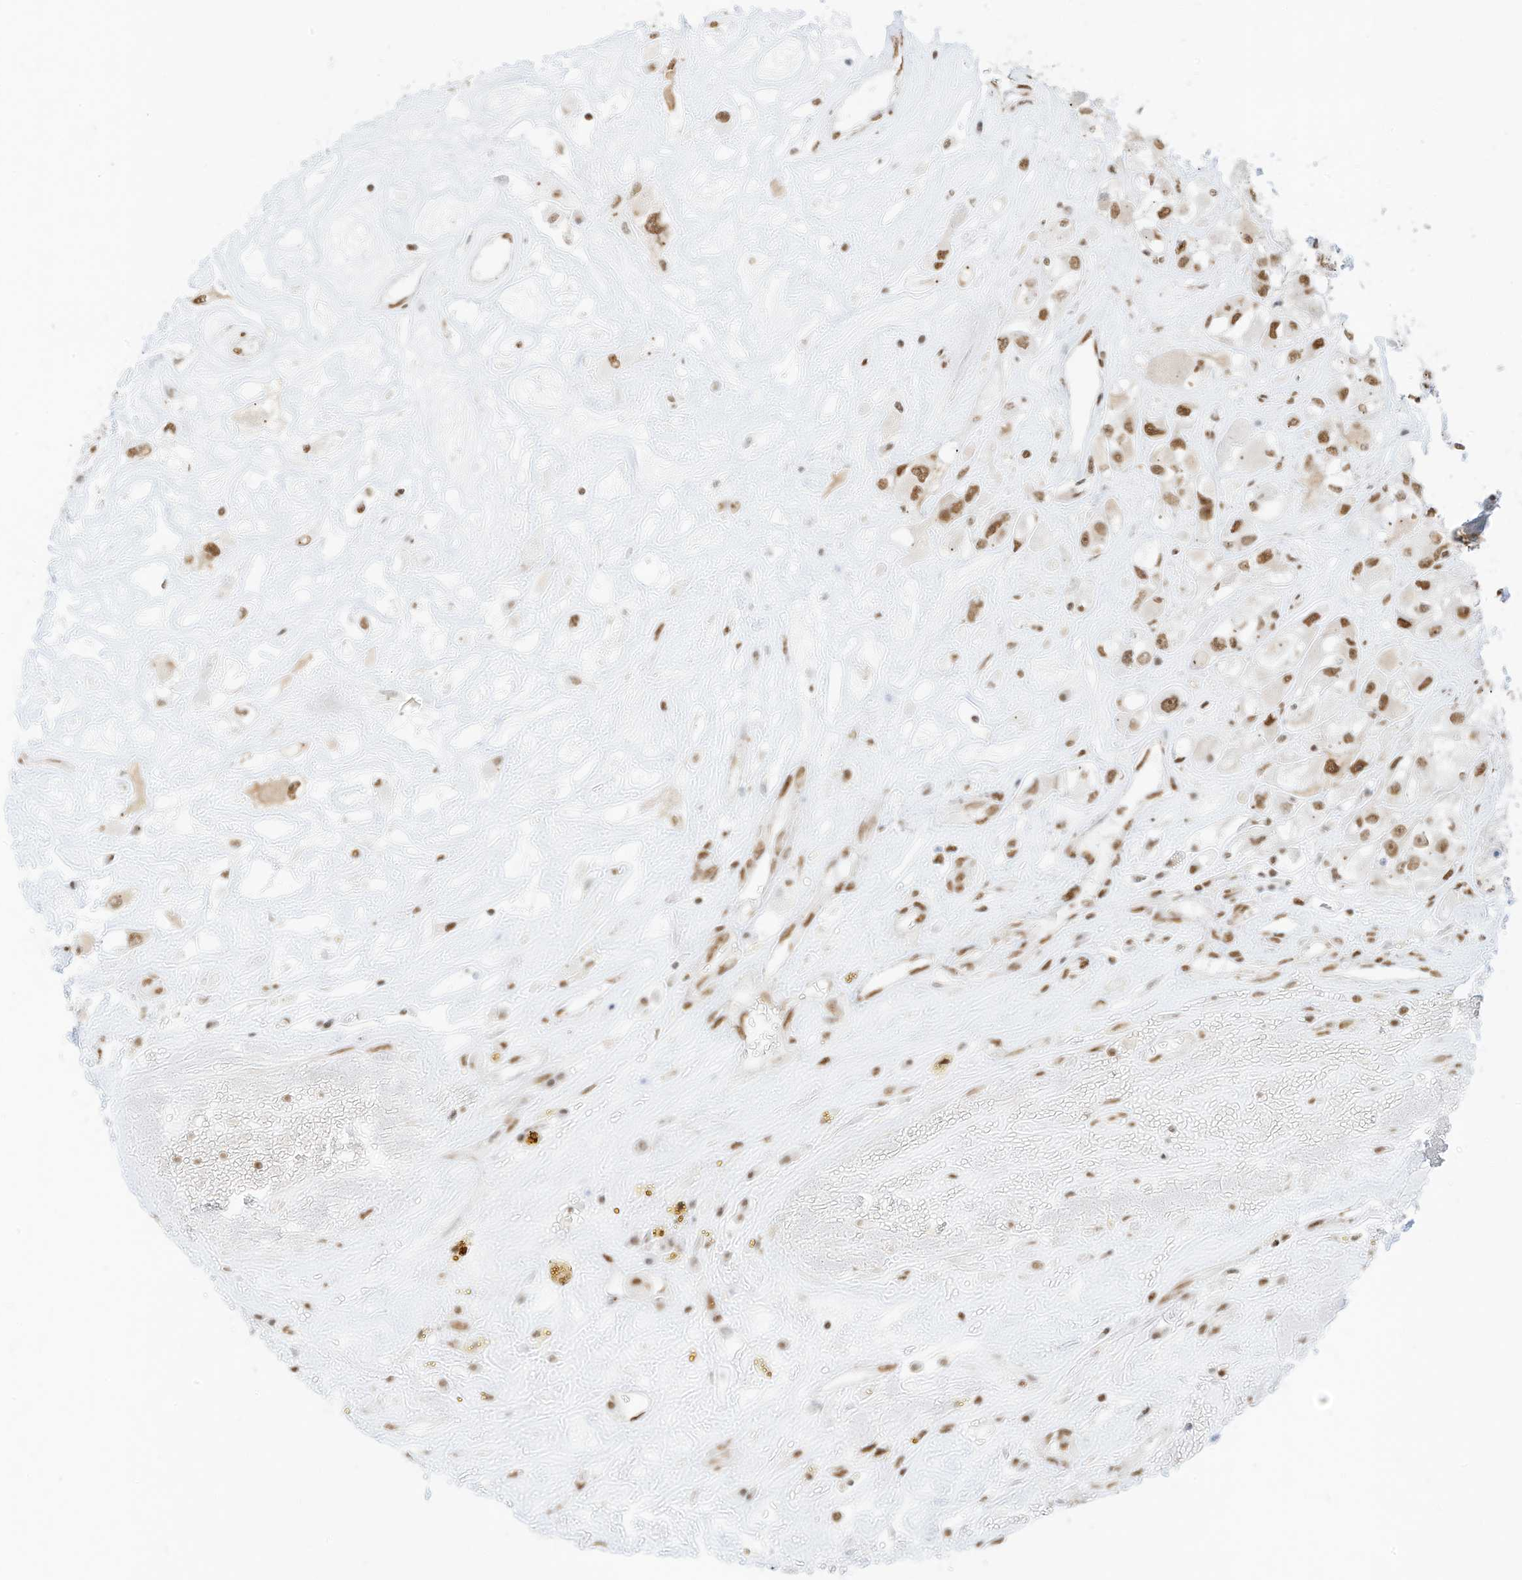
{"staining": {"intensity": "moderate", "quantity": ">75%", "location": "nuclear"}, "tissue": "renal cancer", "cell_type": "Tumor cells", "image_type": "cancer", "snomed": [{"axis": "morphology", "description": "Adenocarcinoma, NOS"}, {"axis": "topography", "description": "Kidney"}], "caption": "A micrograph showing moderate nuclear positivity in approximately >75% of tumor cells in renal cancer (adenocarcinoma), as visualized by brown immunohistochemical staining.", "gene": "SMARCA2", "patient": {"sex": "female", "age": 52}}